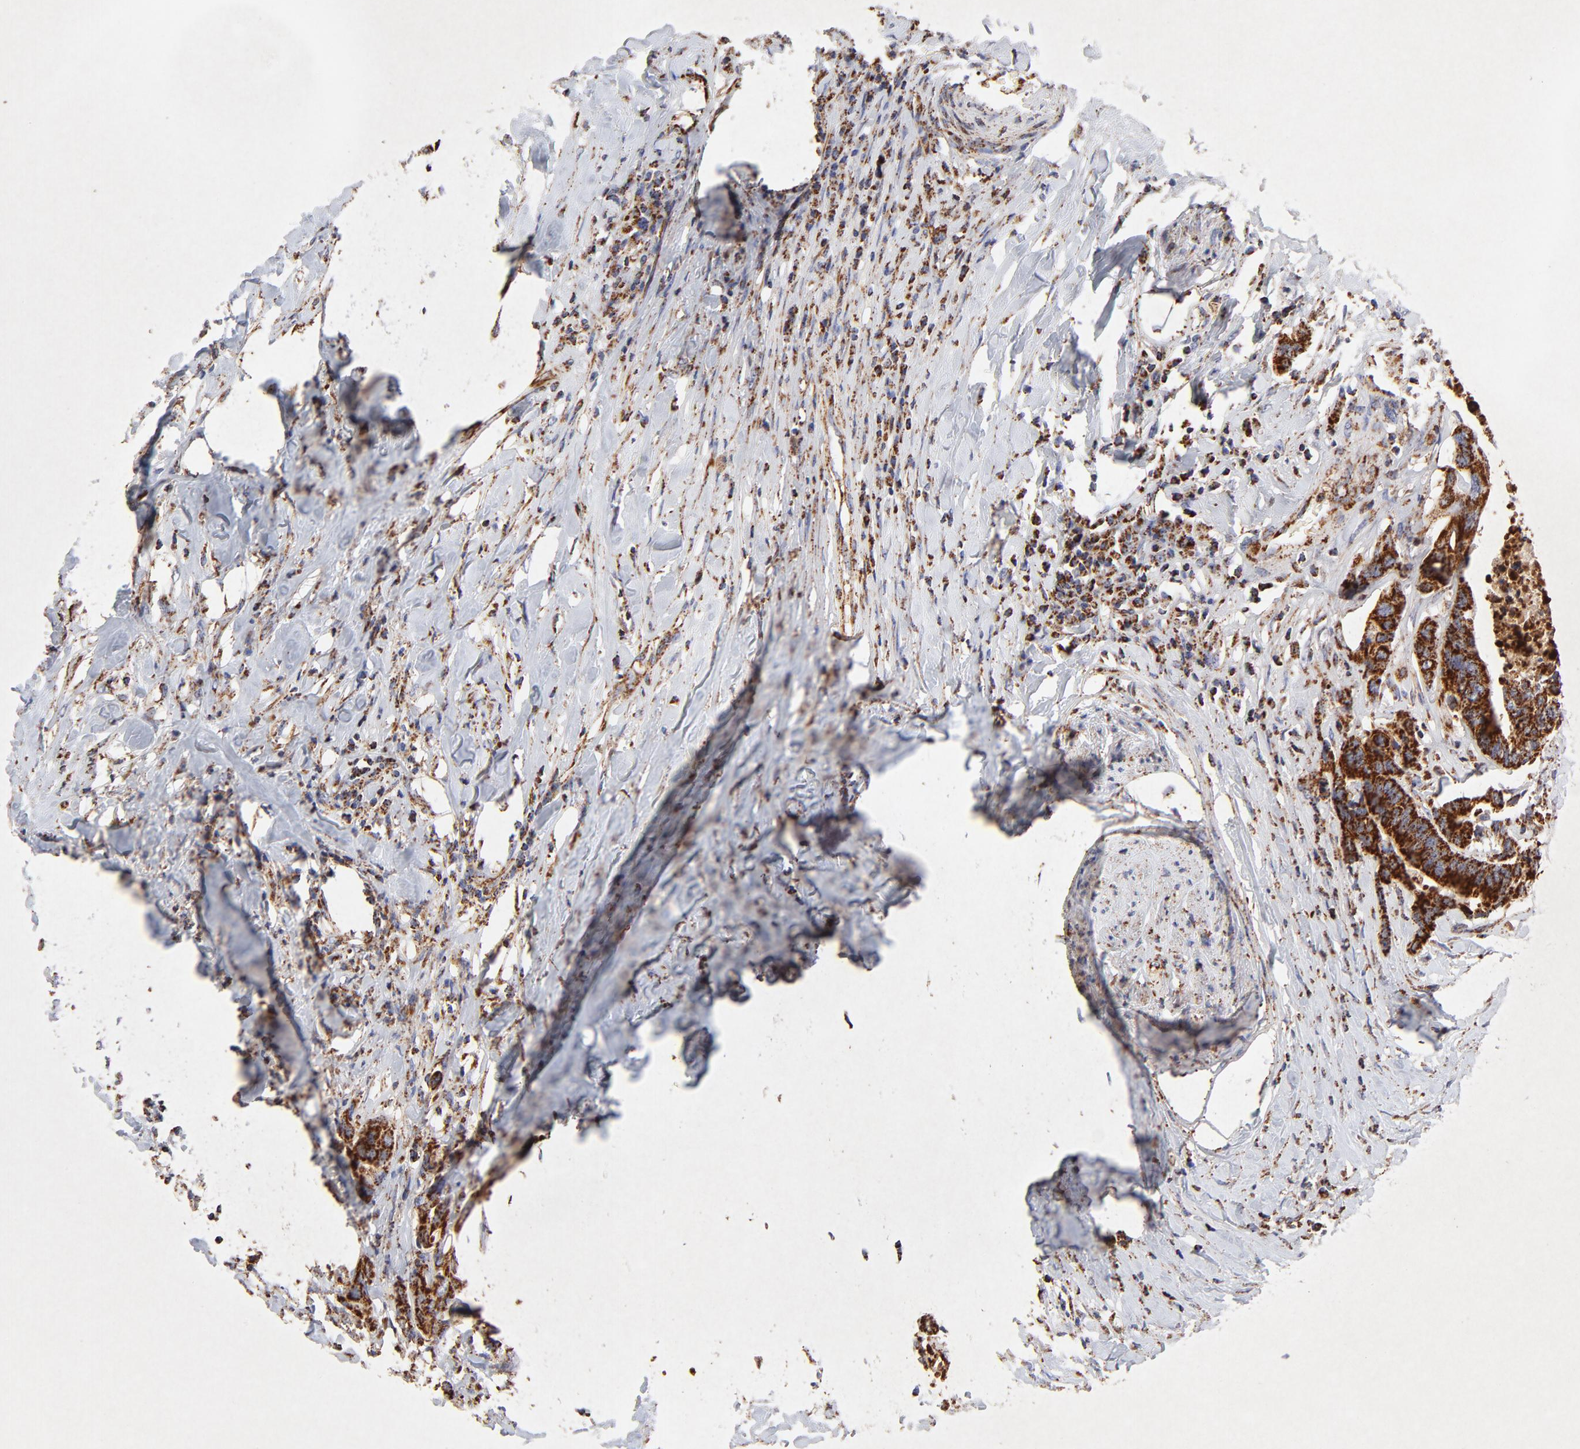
{"staining": {"intensity": "strong", "quantity": ">75%", "location": "cytoplasmic/membranous"}, "tissue": "colorectal cancer", "cell_type": "Tumor cells", "image_type": "cancer", "snomed": [{"axis": "morphology", "description": "Adenocarcinoma, NOS"}, {"axis": "topography", "description": "Rectum"}], "caption": "Protein staining of adenocarcinoma (colorectal) tissue demonstrates strong cytoplasmic/membranous staining in about >75% of tumor cells. The staining was performed using DAB to visualize the protein expression in brown, while the nuclei were stained in blue with hematoxylin (Magnification: 20x).", "gene": "SSBP1", "patient": {"sex": "male", "age": 55}}